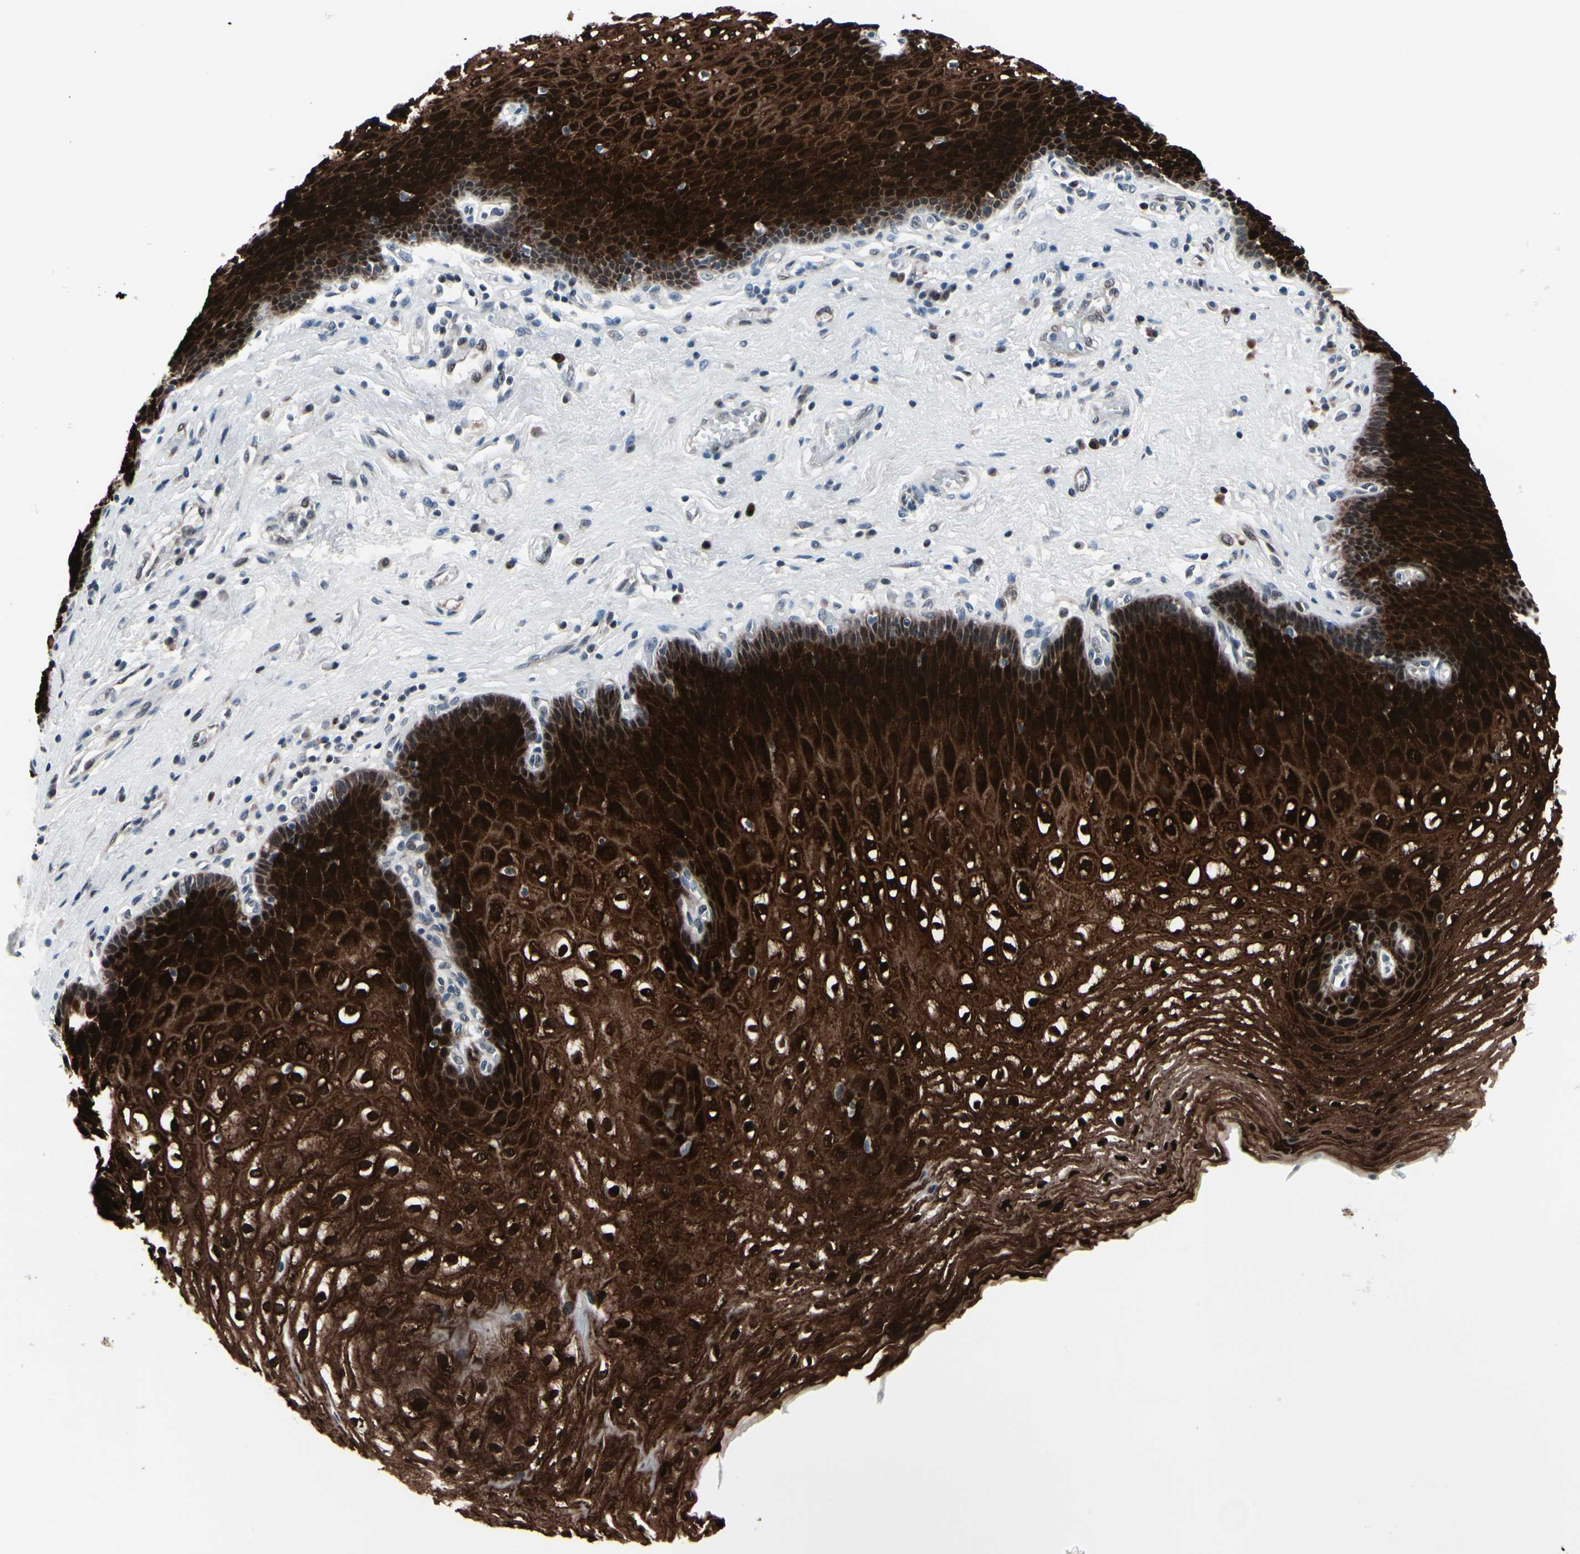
{"staining": {"intensity": "strong", "quantity": ">75%", "location": "cytoplasmic/membranous,nuclear"}, "tissue": "esophagus", "cell_type": "Squamous epithelial cells", "image_type": "normal", "snomed": [{"axis": "morphology", "description": "Normal tissue, NOS"}, {"axis": "topography", "description": "Esophagus"}], "caption": "Immunohistochemistry (IHC) (DAB (3,3'-diaminobenzidine)) staining of normal esophagus shows strong cytoplasmic/membranous,nuclear protein staining in approximately >75% of squamous epithelial cells. (DAB (3,3'-diaminobenzidine) = brown stain, brightfield microscopy at high magnification).", "gene": "TXN", "patient": {"sex": "male", "age": 48}}